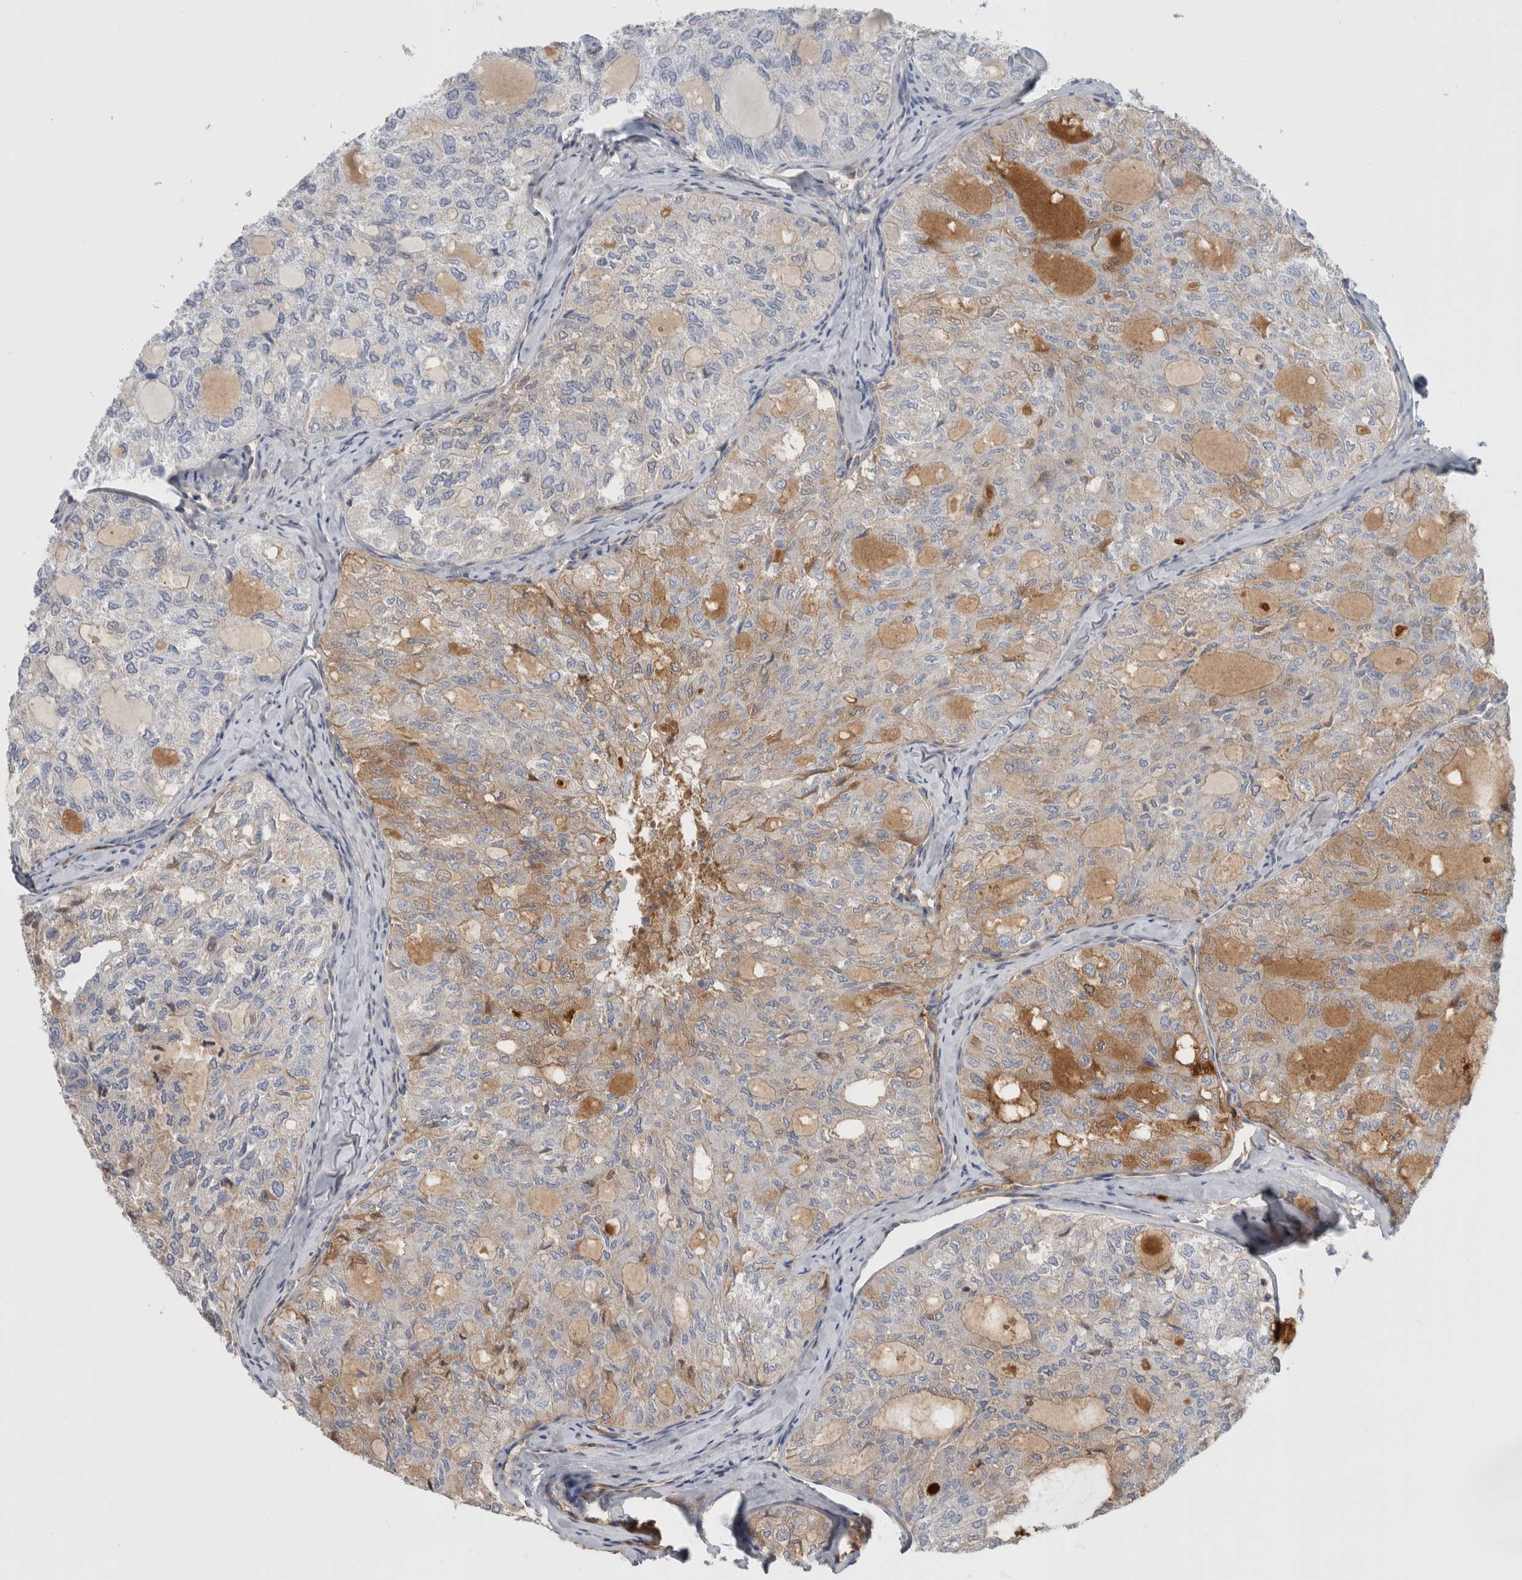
{"staining": {"intensity": "negative", "quantity": "none", "location": "none"}, "tissue": "thyroid cancer", "cell_type": "Tumor cells", "image_type": "cancer", "snomed": [{"axis": "morphology", "description": "Follicular adenoma carcinoma, NOS"}, {"axis": "topography", "description": "Thyroid gland"}], "caption": "Immunohistochemistry histopathology image of neoplastic tissue: human follicular adenoma carcinoma (thyroid) stained with DAB (3,3'-diaminobenzidine) reveals no significant protein positivity in tumor cells.", "gene": "CFI", "patient": {"sex": "male", "age": 75}}